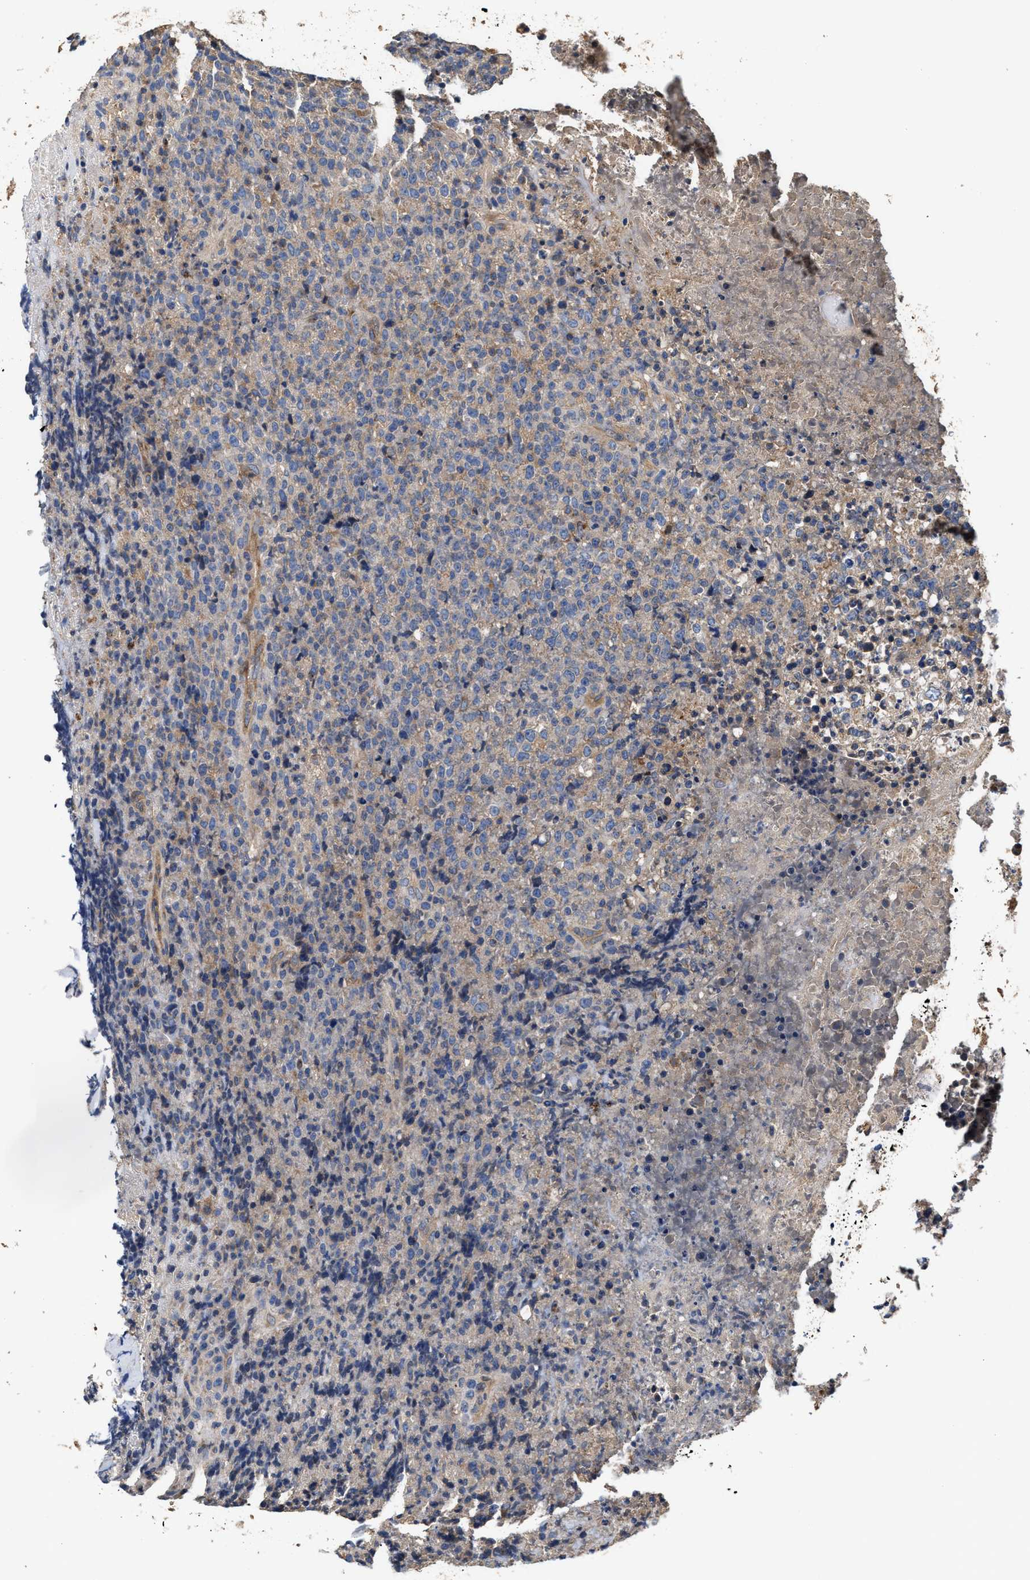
{"staining": {"intensity": "negative", "quantity": "none", "location": "none"}, "tissue": "lymphoma", "cell_type": "Tumor cells", "image_type": "cancer", "snomed": [{"axis": "morphology", "description": "Malignant lymphoma, non-Hodgkin's type, Low grade"}, {"axis": "topography", "description": "Lymph node"}], "caption": "Immunohistochemistry image of neoplastic tissue: human lymphoma stained with DAB (3,3'-diaminobenzidine) displays no significant protein staining in tumor cells.", "gene": "KLB", "patient": {"sex": "male", "age": 66}}